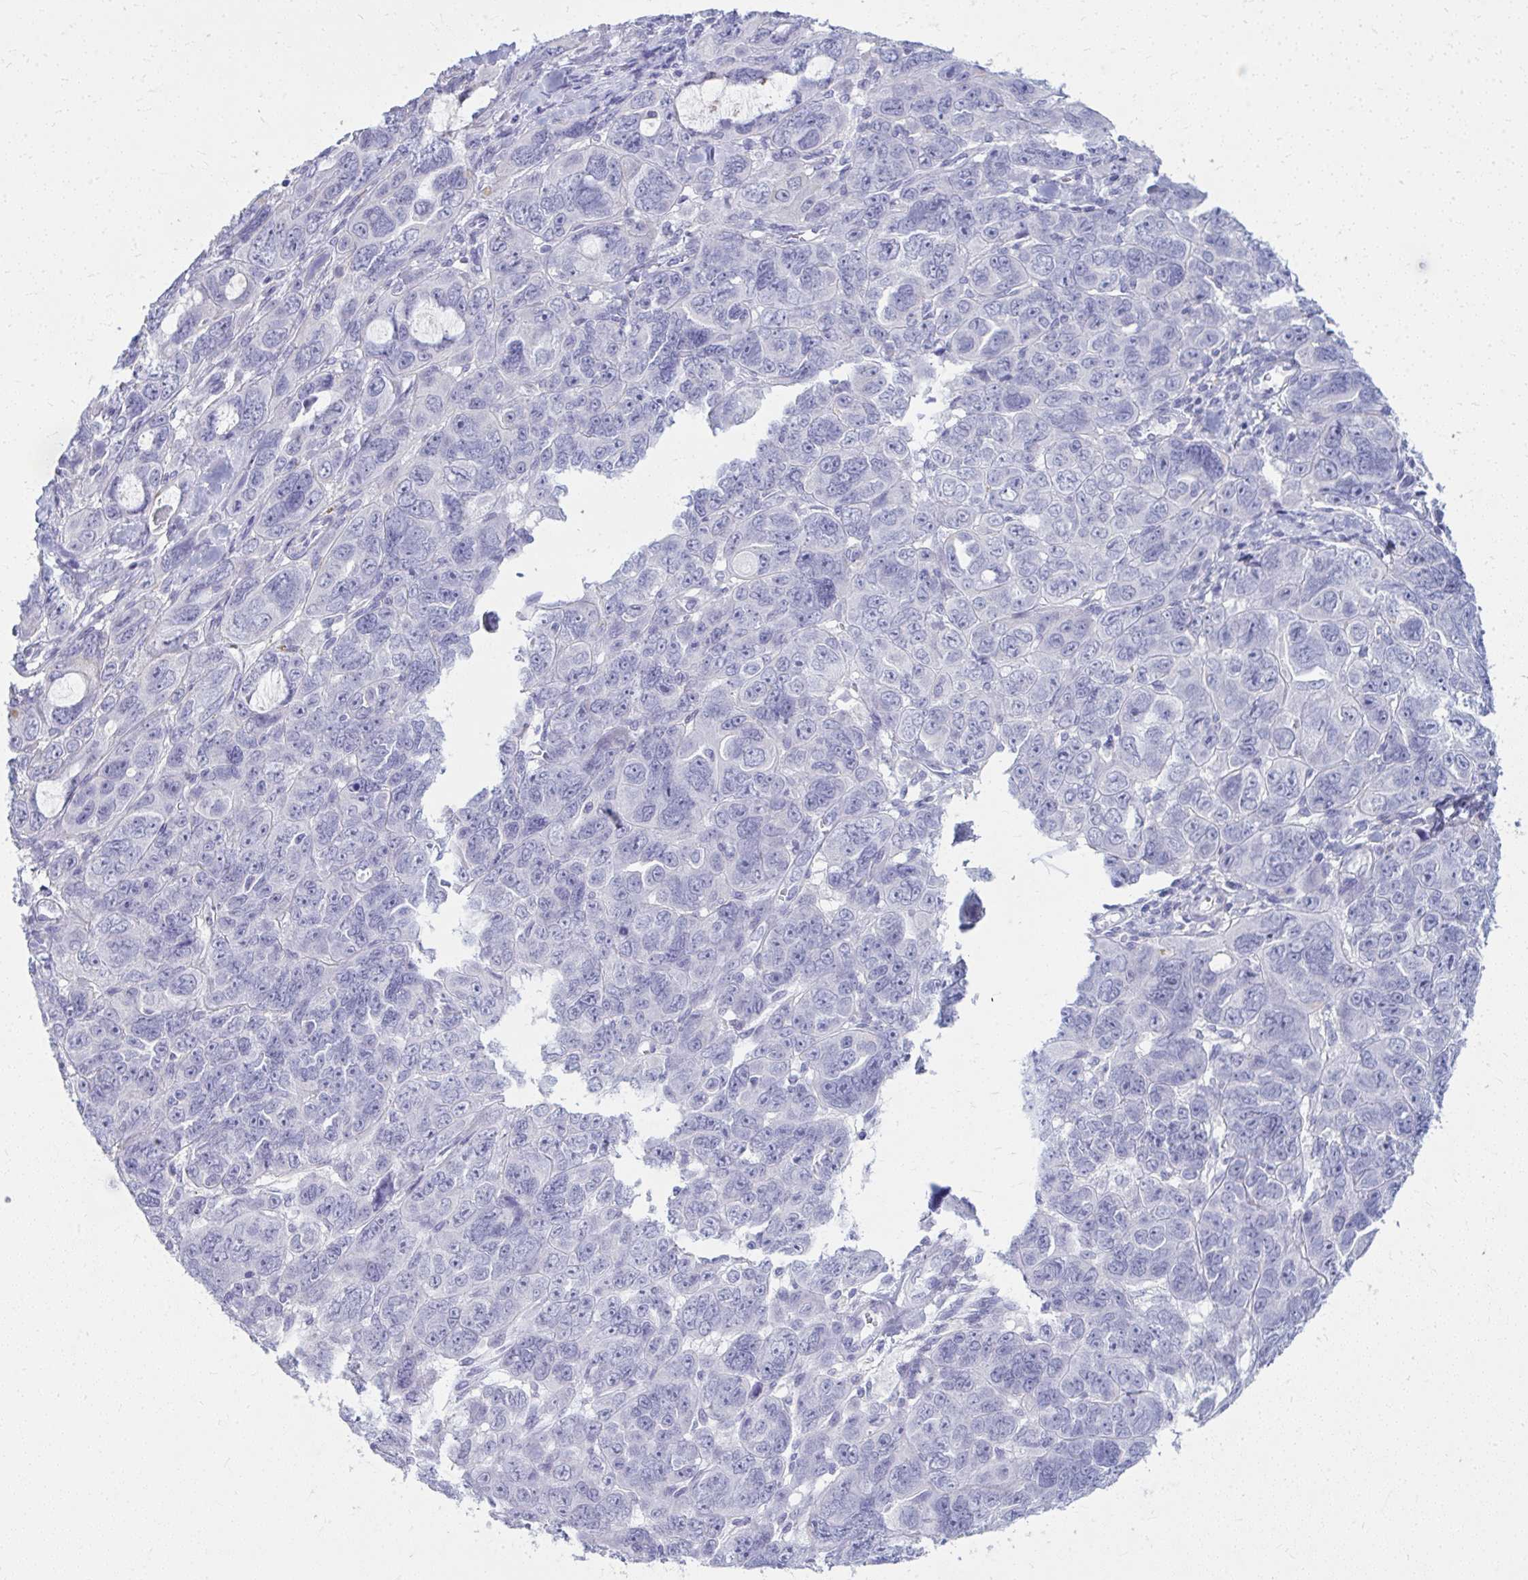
{"staining": {"intensity": "negative", "quantity": "none", "location": "none"}, "tissue": "ovarian cancer", "cell_type": "Tumor cells", "image_type": "cancer", "snomed": [{"axis": "morphology", "description": "Cystadenocarcinoma, serous, NOS"}, {"axis": "topography", "description": "Ovary"}], "caption": "Human ovarian cancer (serous cystadenocarcinoma) stained for a protein using immunohistochemistry (IHC) demonstrates no positivity in tumor cells.", "gene": "QDPR", "patient": {"sex": "female", "age": 63}}